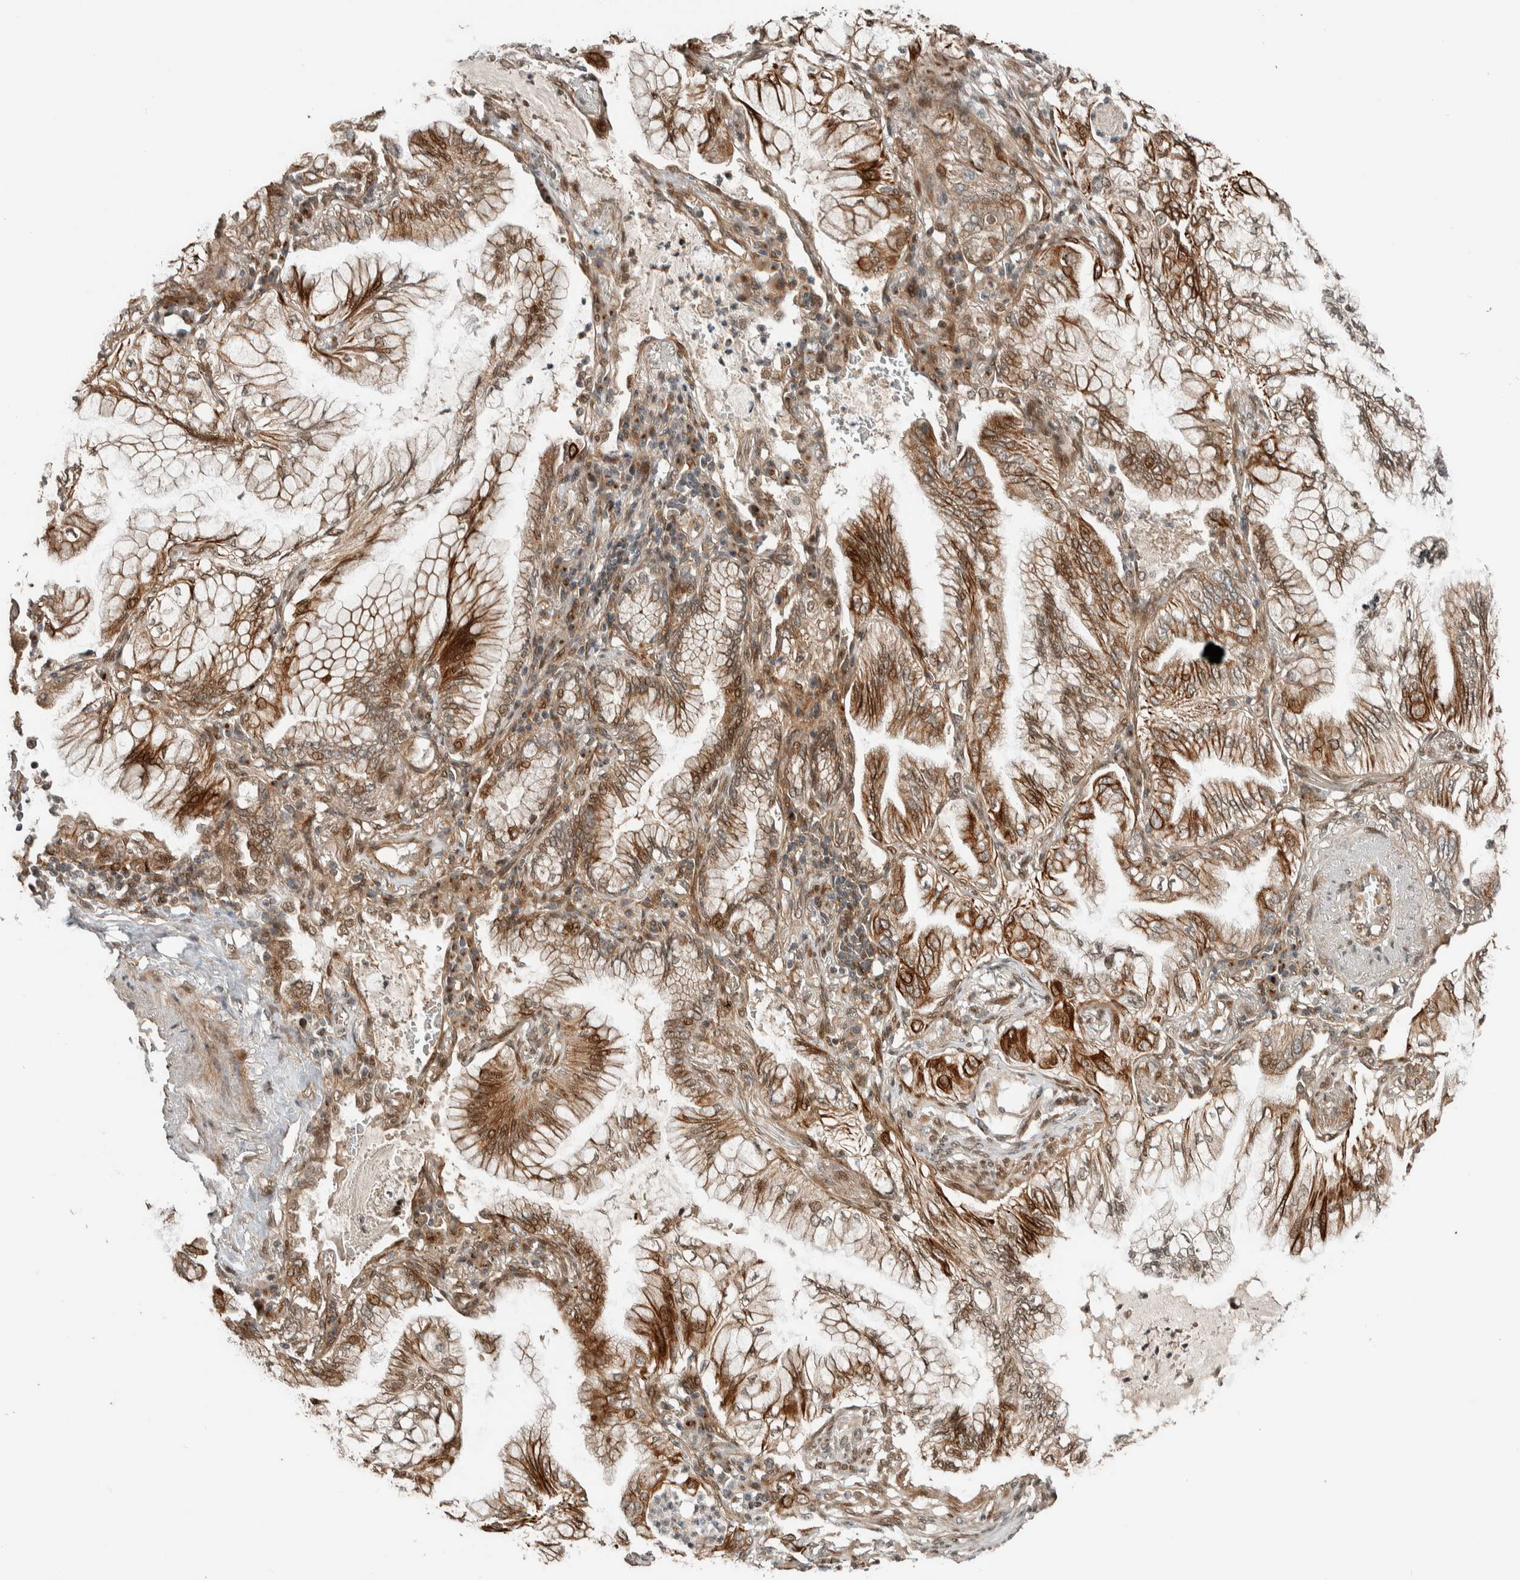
{"staining": {"intensity": "moderate", "quantity": ">75%", "location": "cytoplasmic/membranous,nuclear"}, "tissue": "lung cancer", "cell_type": "Tumor cells", "image_type": "cancer", "snomed": [{"axis": "morphology", "description": "Adenocarcinoma, NOS"}, {"axis": "topography", "description": "Lung"}], "caption": "The immunohistochemical stain labels moderate cytoplasmic/membranous and nuclear positivity in tumor cells of adenocarcinoma (lung) tissue.", "gene": "STXBP4", "patient": {"sex": "female", "age": 70}}